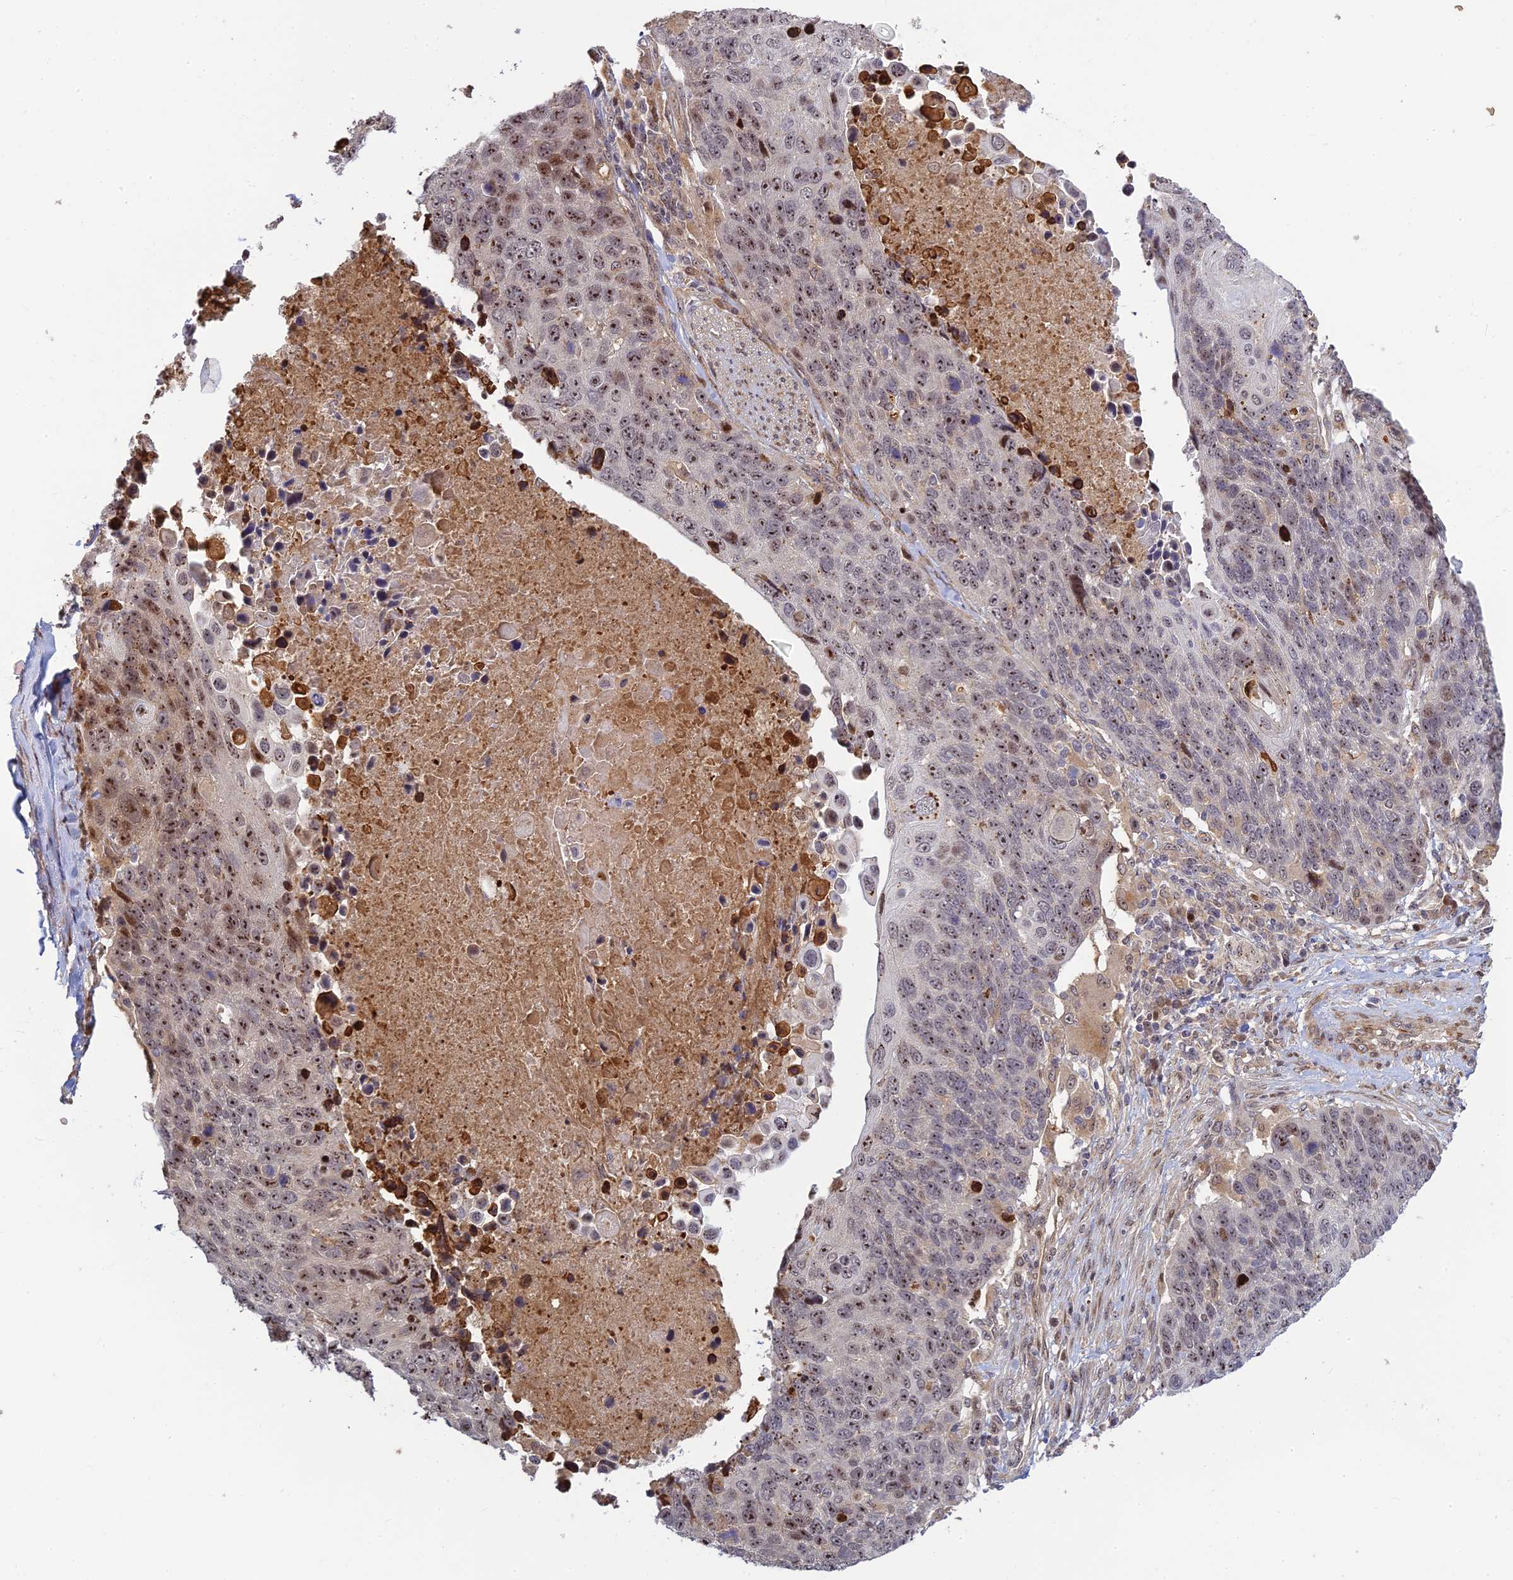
{"staining": {"intensity": "moderate", "quantity": "25%-75%", "location": "nuclear"}, "tissue": "lung cancer", "cell_type": "Tumor cells", "image_type": "cancer", "snomed": [{"axis": "morphology", "description": "Normal tissue, NOS"}, {"axis": "morphology", "description": "Squamous cell carcinoma, NOS"}, {"axis": "topography", "description": "Lymph node"}, {"axis": "topography", "description": "Lung"}], "caption": "Human lung cancer (squamous cell carcinoma) stained with a protein marker displays moderate staining in tumor cells.", "gene": "UFSP2", "patient": {"sex": "male", "age": 66}}